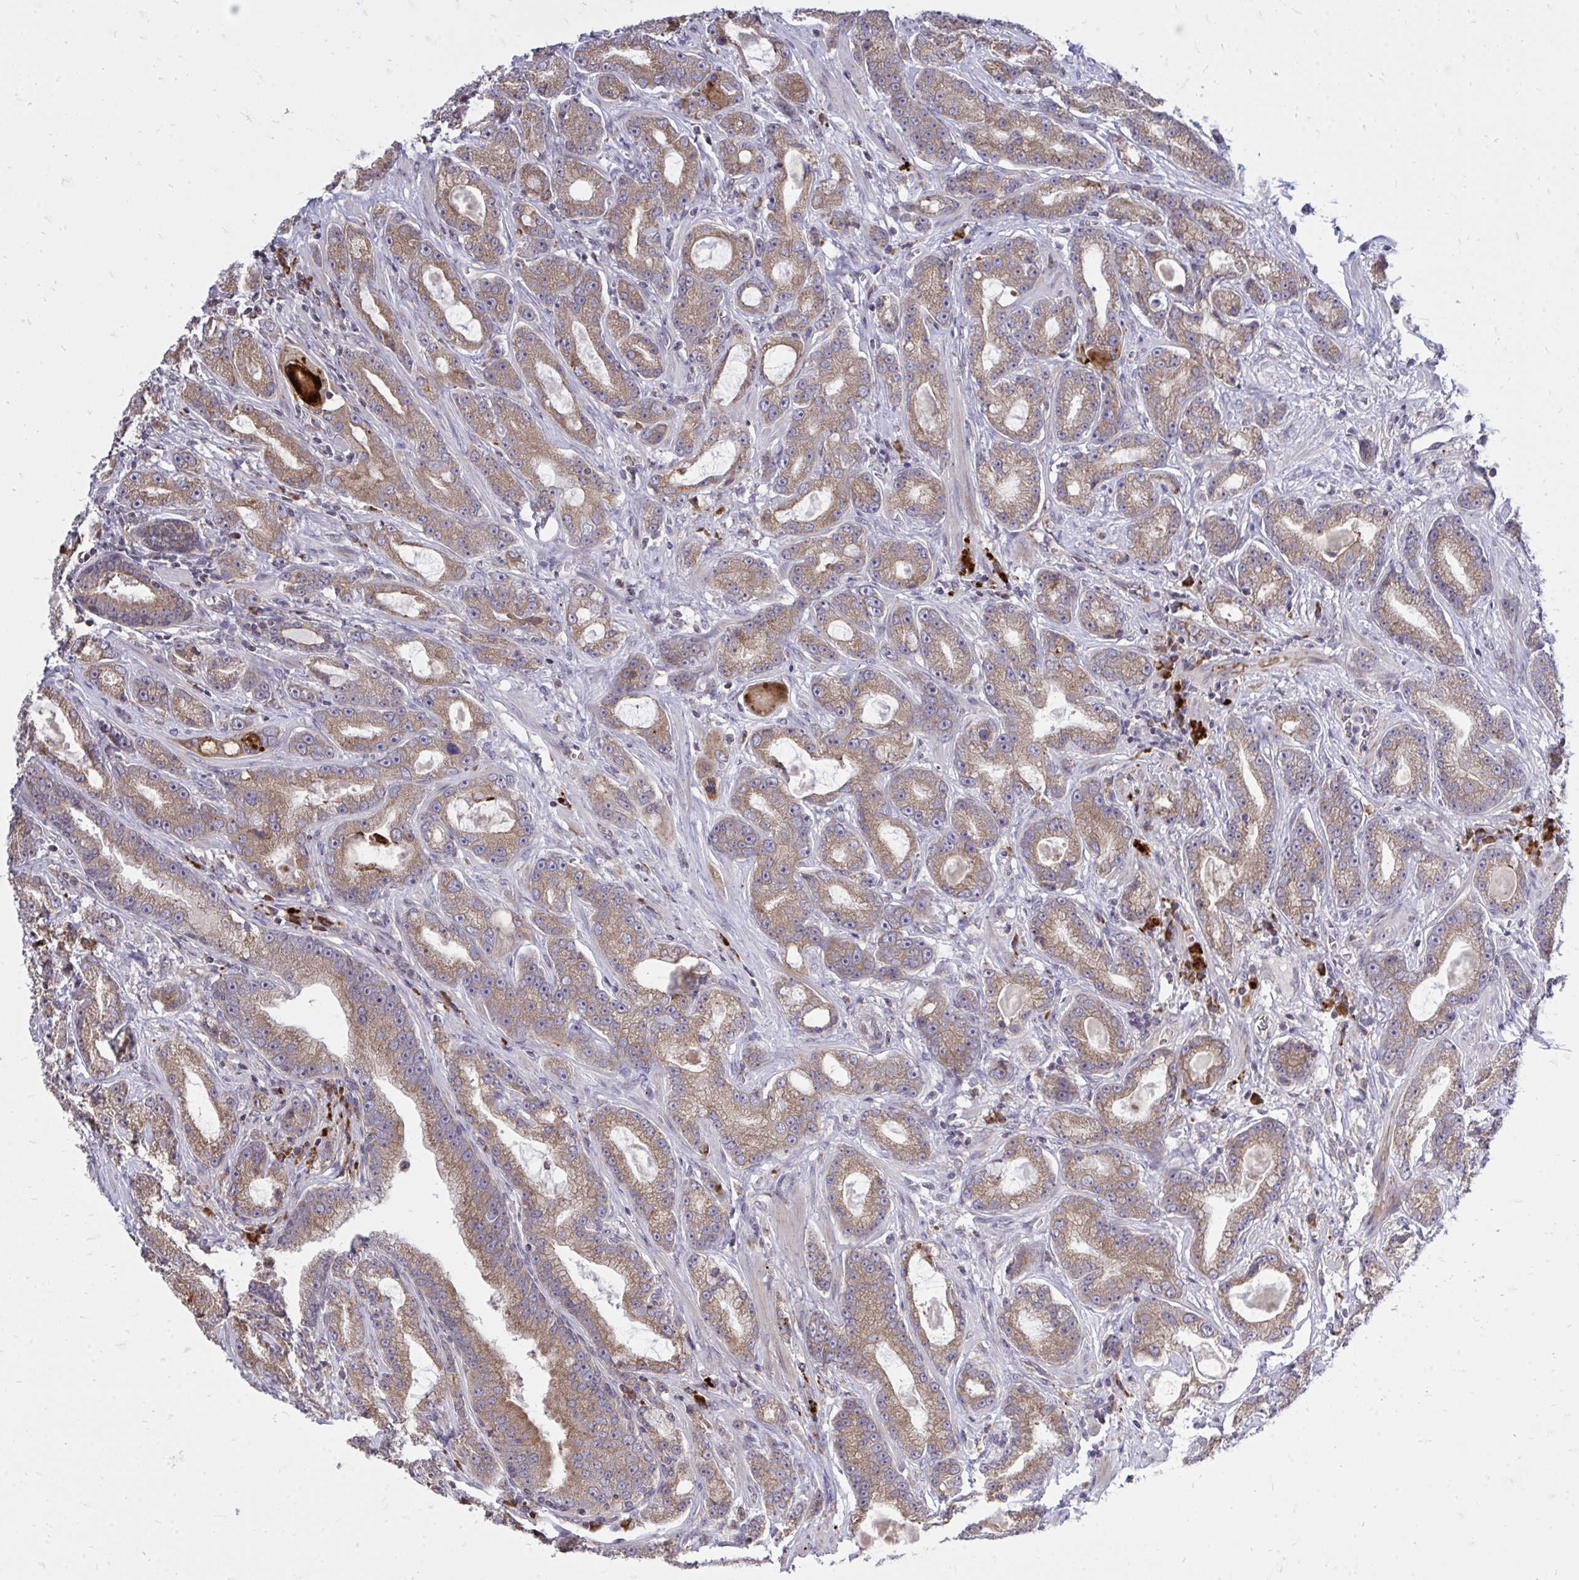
{"staining": {"intensity": "moderate", "quantity": ">75%", "location": "cytoplasmic/membranous"}, "tissue": "prostate cancer", "cell_type": "Tumor cells", "image_type": "cancer", "snomed": [{"axis": "morphology", "description": "Adenocarcinoma, High grade"}, {"axis": "topography", "description": "Prostate"}], "caption": "Prostate cancer (high-grade adenocarcinoma) stained with a brown dye demonstrates moderate cytoplasmic/membranous positive expression in approximately >75% of tumor cells.", "gene": "METTL9", "patient": {"sex": "male", "age": 65}}